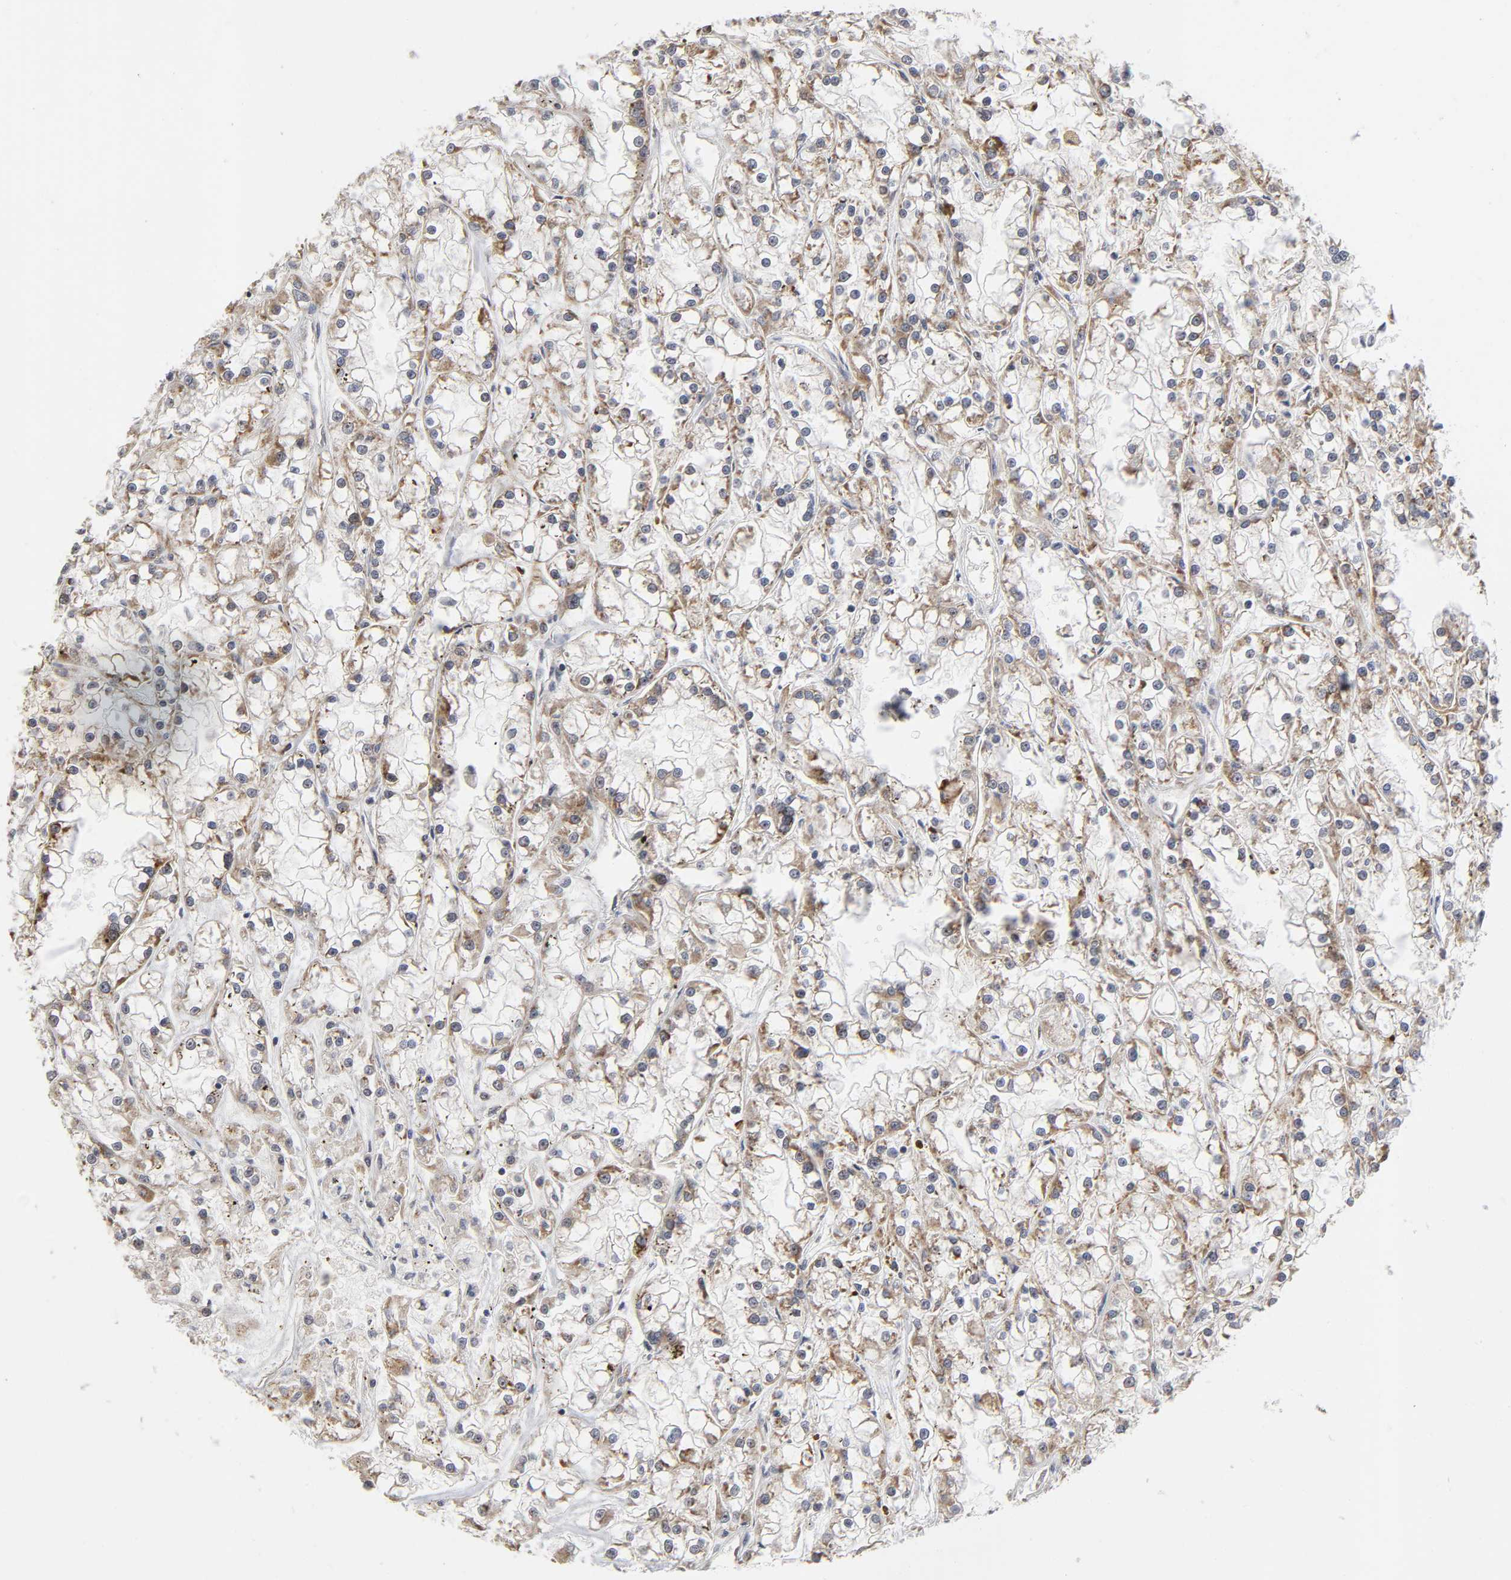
{"staining": {"intensity": "moderate", "quantity": ">75%", "location": "cytoplasmic/membranous"}, "tissue": "renal cancer", "cell_type": "Tumor cells", "image_type": "cancer", "snomed": [{"axis": "morphology", "description": "Adenocarcinoma, NOS"}, {"axis": "topography", "description": "Kidney"}], "caption": "The image shows staining of adenocarcinoma (renal), revealing moderate cytoplasmic/membranous protein staining (brown color) within tumor cells. (IHC, brightfield microscopy, high magnification).", "gene": "SLC30A9", "patient": {"sex": "female", "age": 52}}